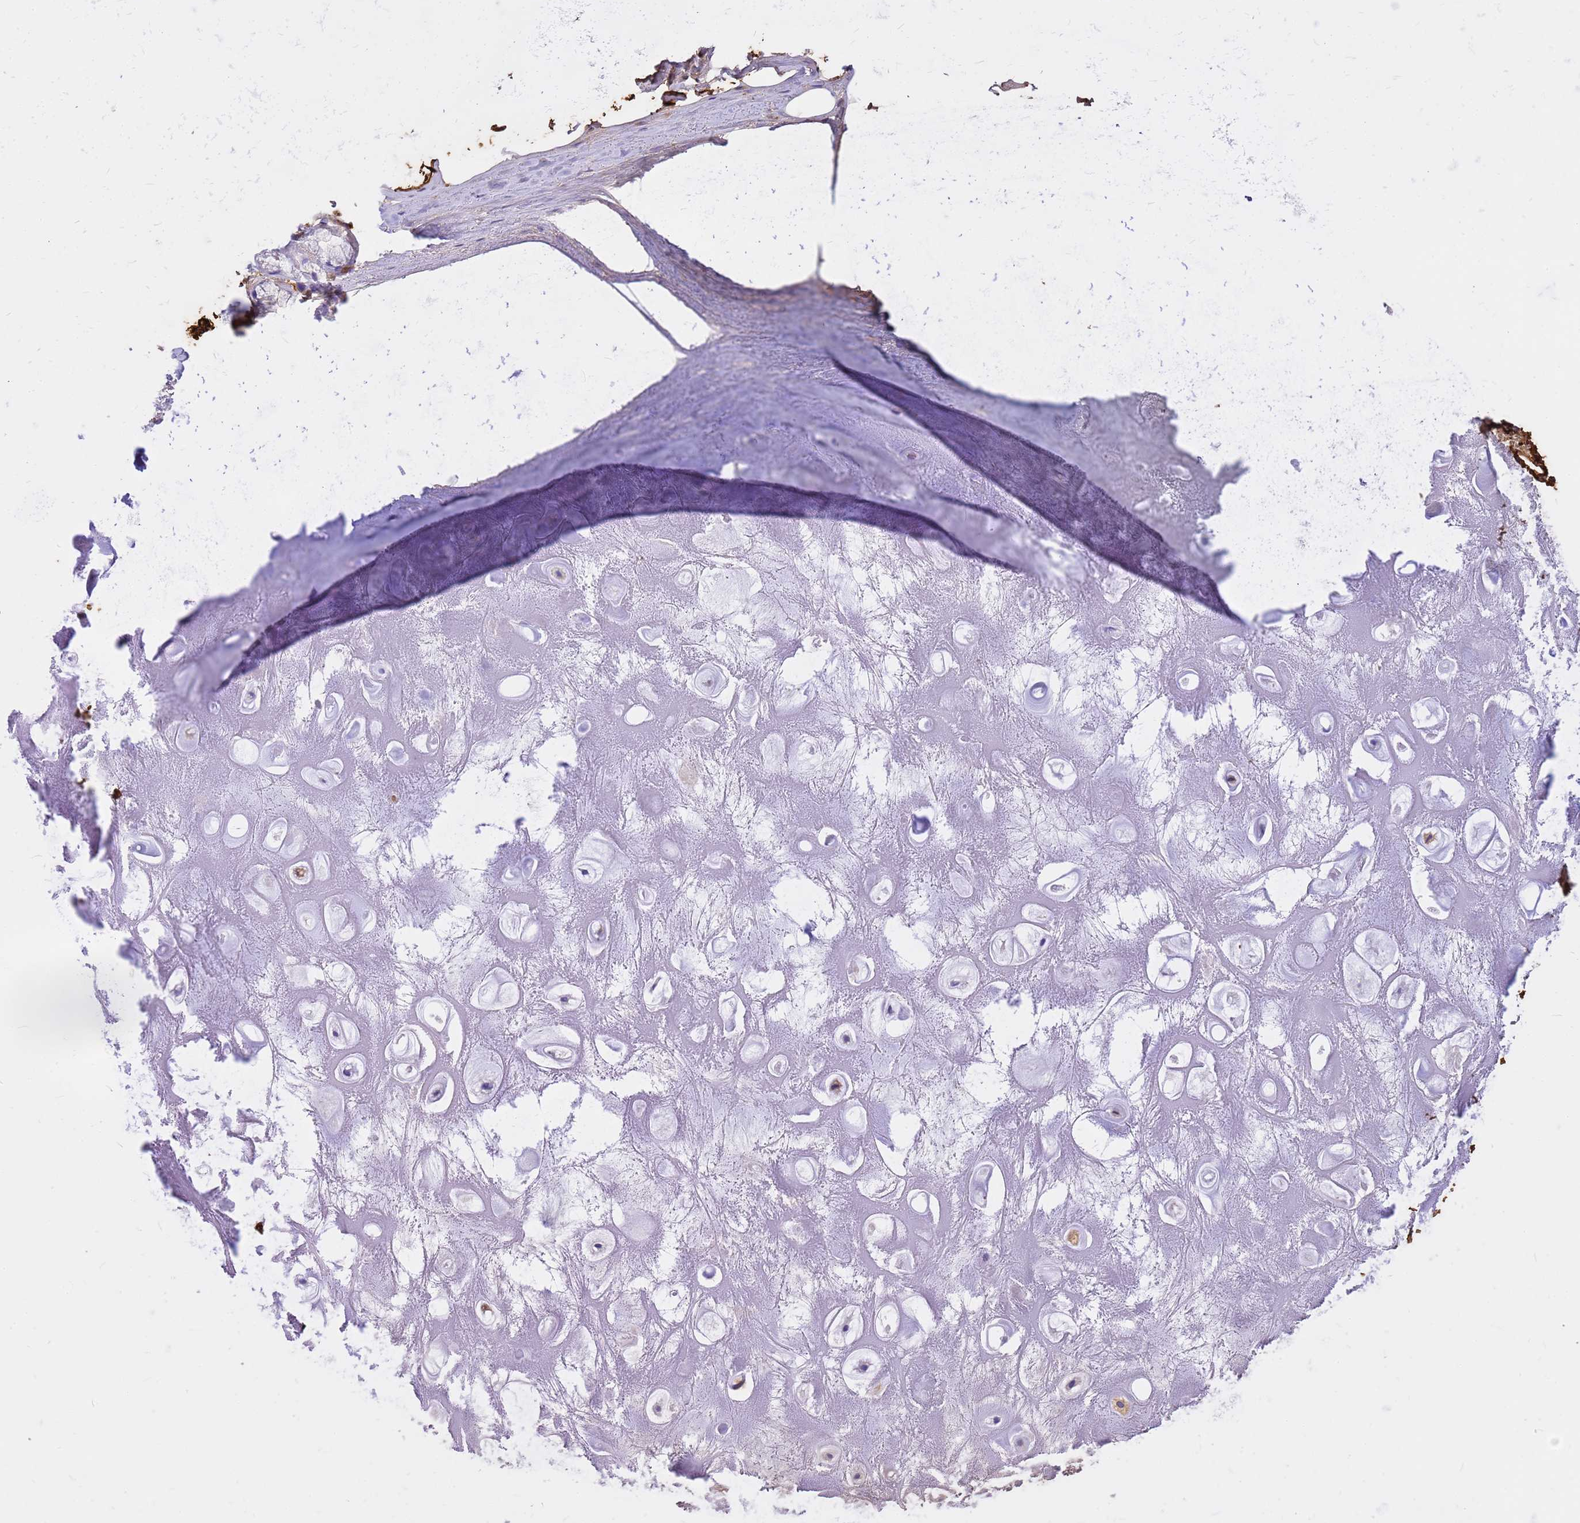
{"staining": {"intensity": "strong", "quantity": "25%-75%", "location": "cytoplasmic/membranous"}, "tissue": "adipose tissue", "cell_type": "Adipocytes", "image_type": "normal", "snomed": [{"axis": "morphology", "description": "Normal tissue, NOS"}, {"axis": "topography", "description": "Cartilage tissue"}], "caption": "Immunohistochemical staining of unremarkable adipose tissue demonstrates 25%-75% levels of strong cytoplasmic/membranous protein positivity in about 25%-75% of adipocytes.", "gene": "HBA1", "patient": {"sex": "male", "age": 81}}